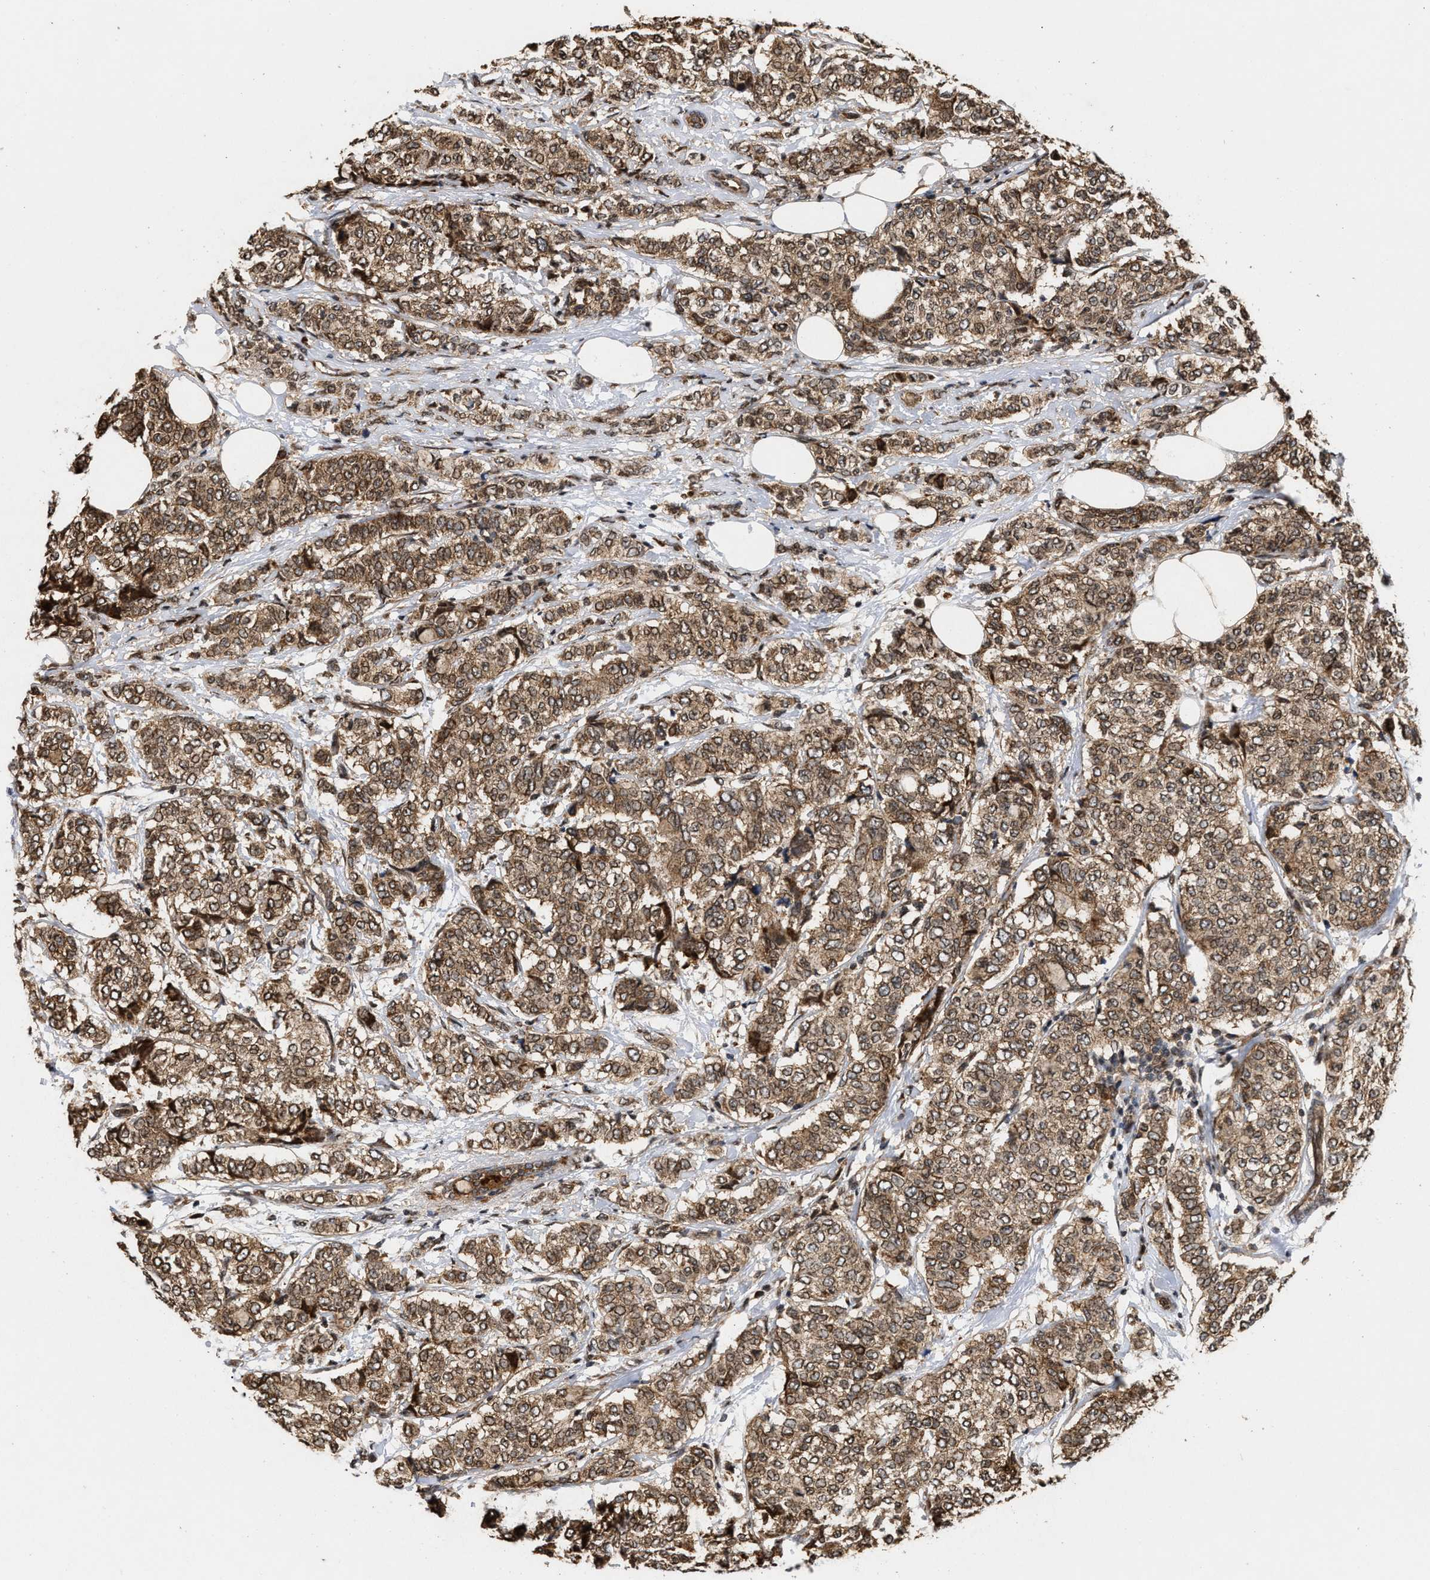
{"staining": {"intensity": "moderate", "quantity": ">75%", "location": "cytoplasmic/membranous"}, "tissue": "breast cancer", "cell_type": "Tumor cells", "image_type": "cancer", "snomed": [{"axis": "morphology", "description": "Lobular carcinoma"}, {"axis": "topography", "description": "Breast"}], "caption": "An immunohistochemistry (IHC) micrograph of neoplastic tissue is shown. Protein staining in brown highlights moderate cytoplasmic/membranous positivity in lobular carcinoma (breast) within tumor cells.", "gene": "CFLAR", "patient": {"sex": "female", "age": 60}}